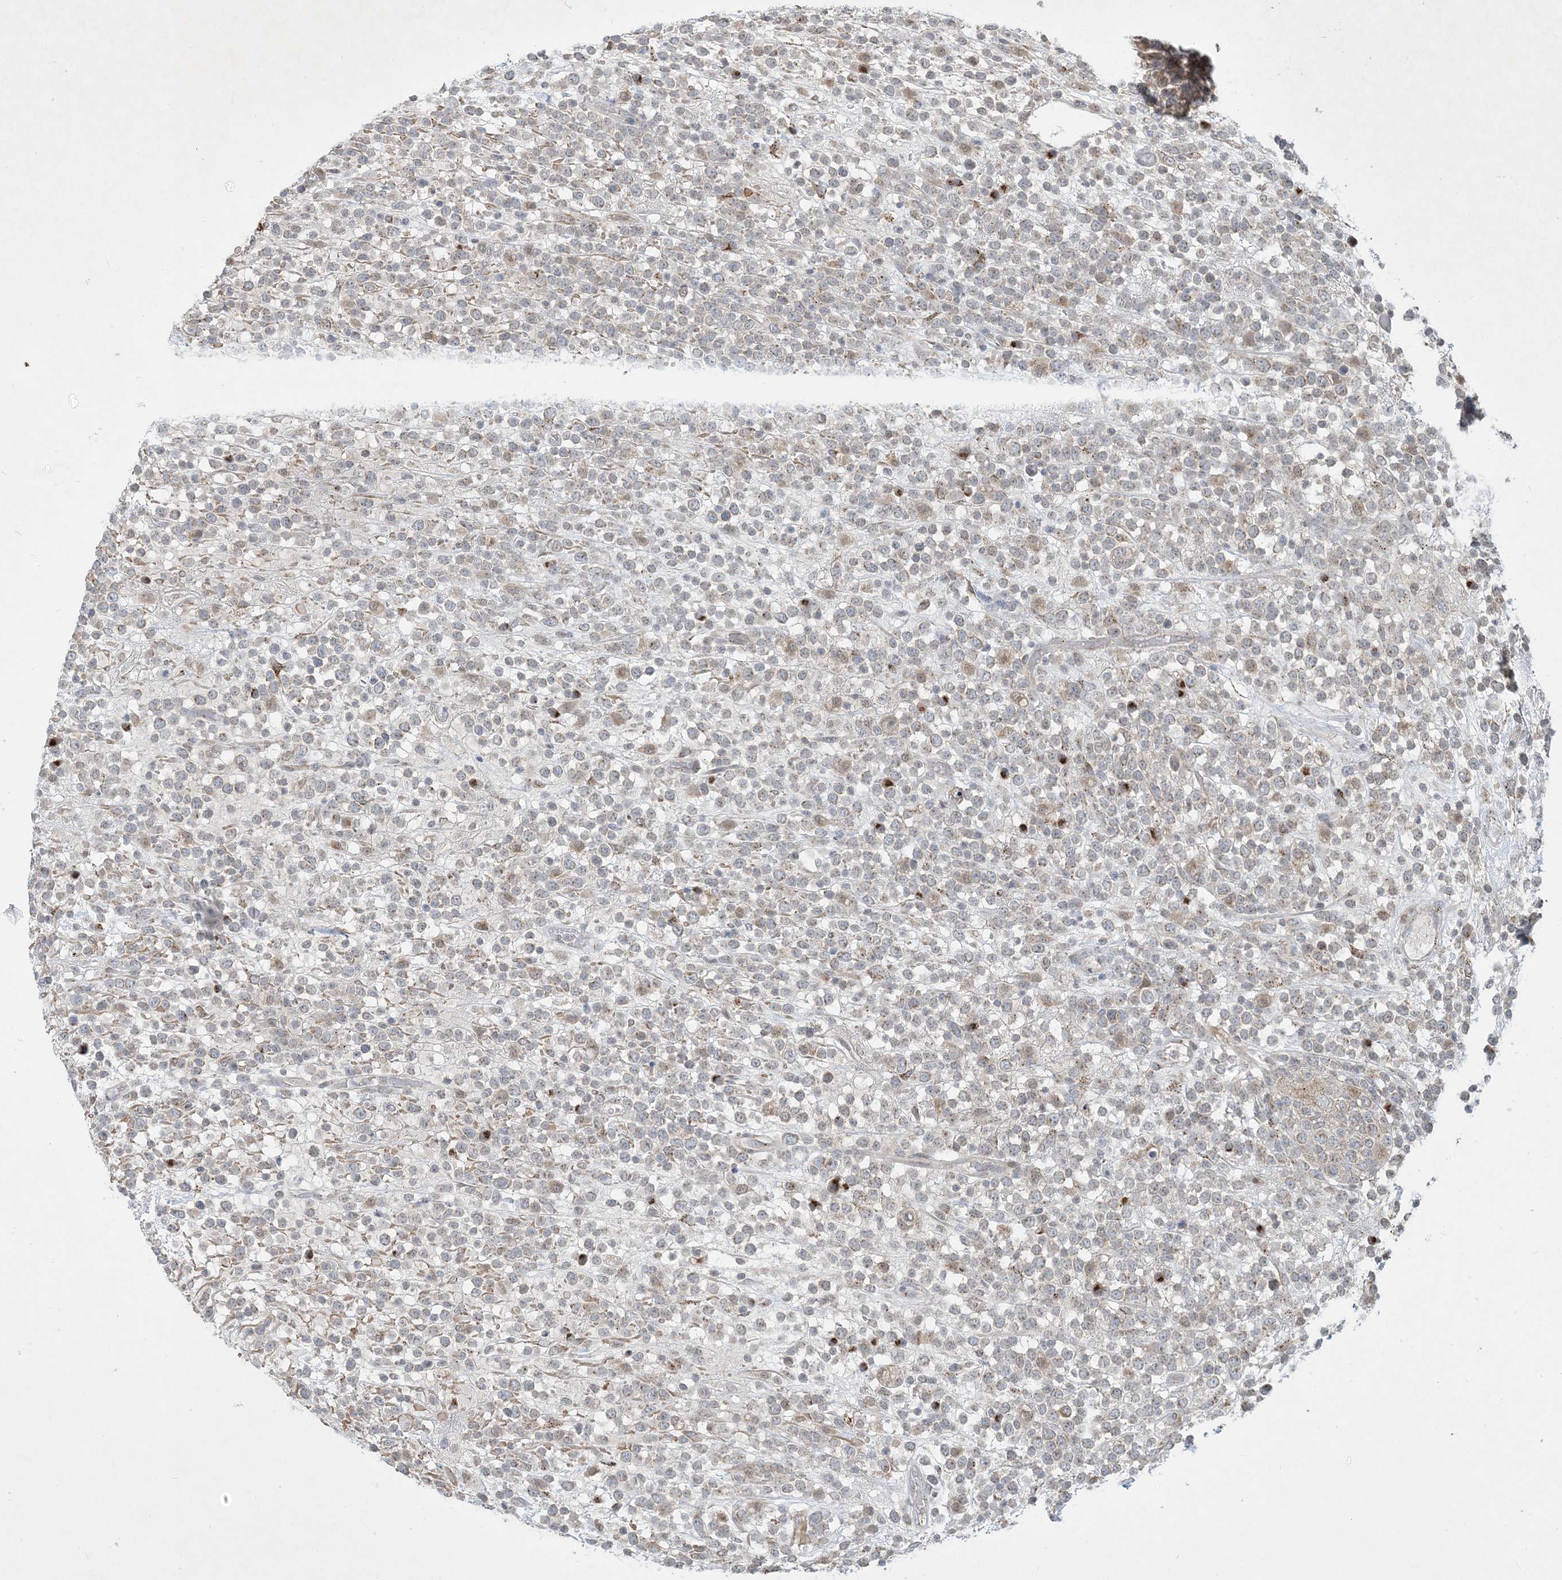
{"staining": {"intensity": "weak", "quantity": "25%-75%", "location": "cytoplasmic/membranous"}, "tissue": "lymphoma", "cell_type": "Tumor cells", "image_type": "cancer", "snomed": [{"axis": "morphology", "description": "Malignant lymphoma, non-Hodgkin's type, High grade"}, {"axis": "topography", "description": "Colon"}], "caption": "Lymphoma was stained to show a protein in brown. There is low levels of weak cytoplasmic/membranous positivity in about 25%-75% of tumor cells.", "gene": "CCDC14", "patient": {"sex": "female", "age": 53}}